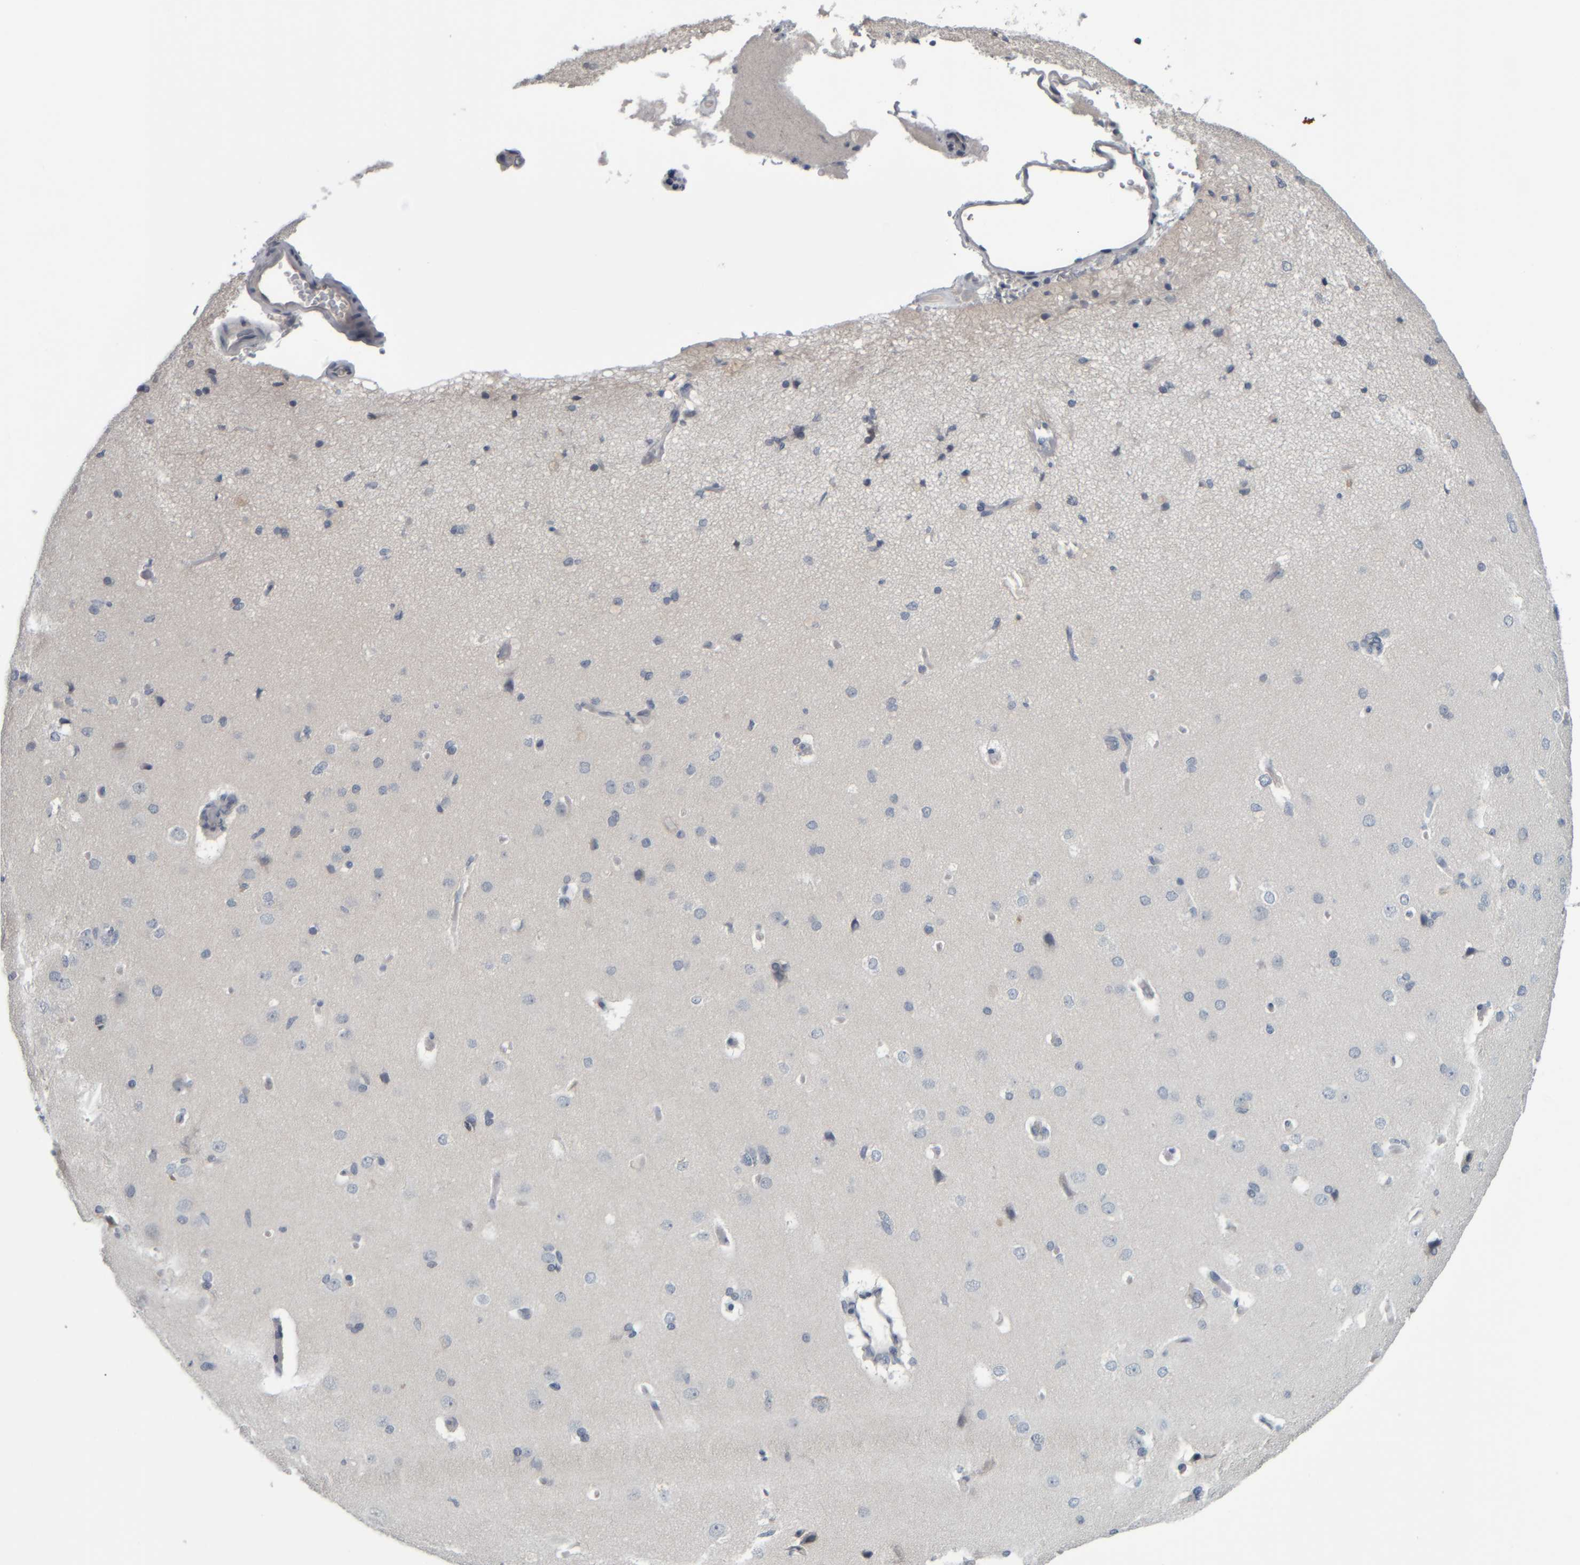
{"staining": {"intensity": "negative", "quantity": "none", "location": "none"}, "tissue": "cerebral cortex", "cell_type": "Endothelial cells", "image_type": "normal", "snomed": [{"axis": "morphology", "description": "Normal tissue, NOS"}, {"axis": "topography", "description": "Cerebral cortex"}], "caption": "This histopathology image is of unremarkable cerebral cortex stained with IHC to label a protein in brown with the nuclei are counter-stained blue. There is no positivity in endothelial cells.", "gene": "COL14A1", "patient": {"sex": "male", "age": 62}}